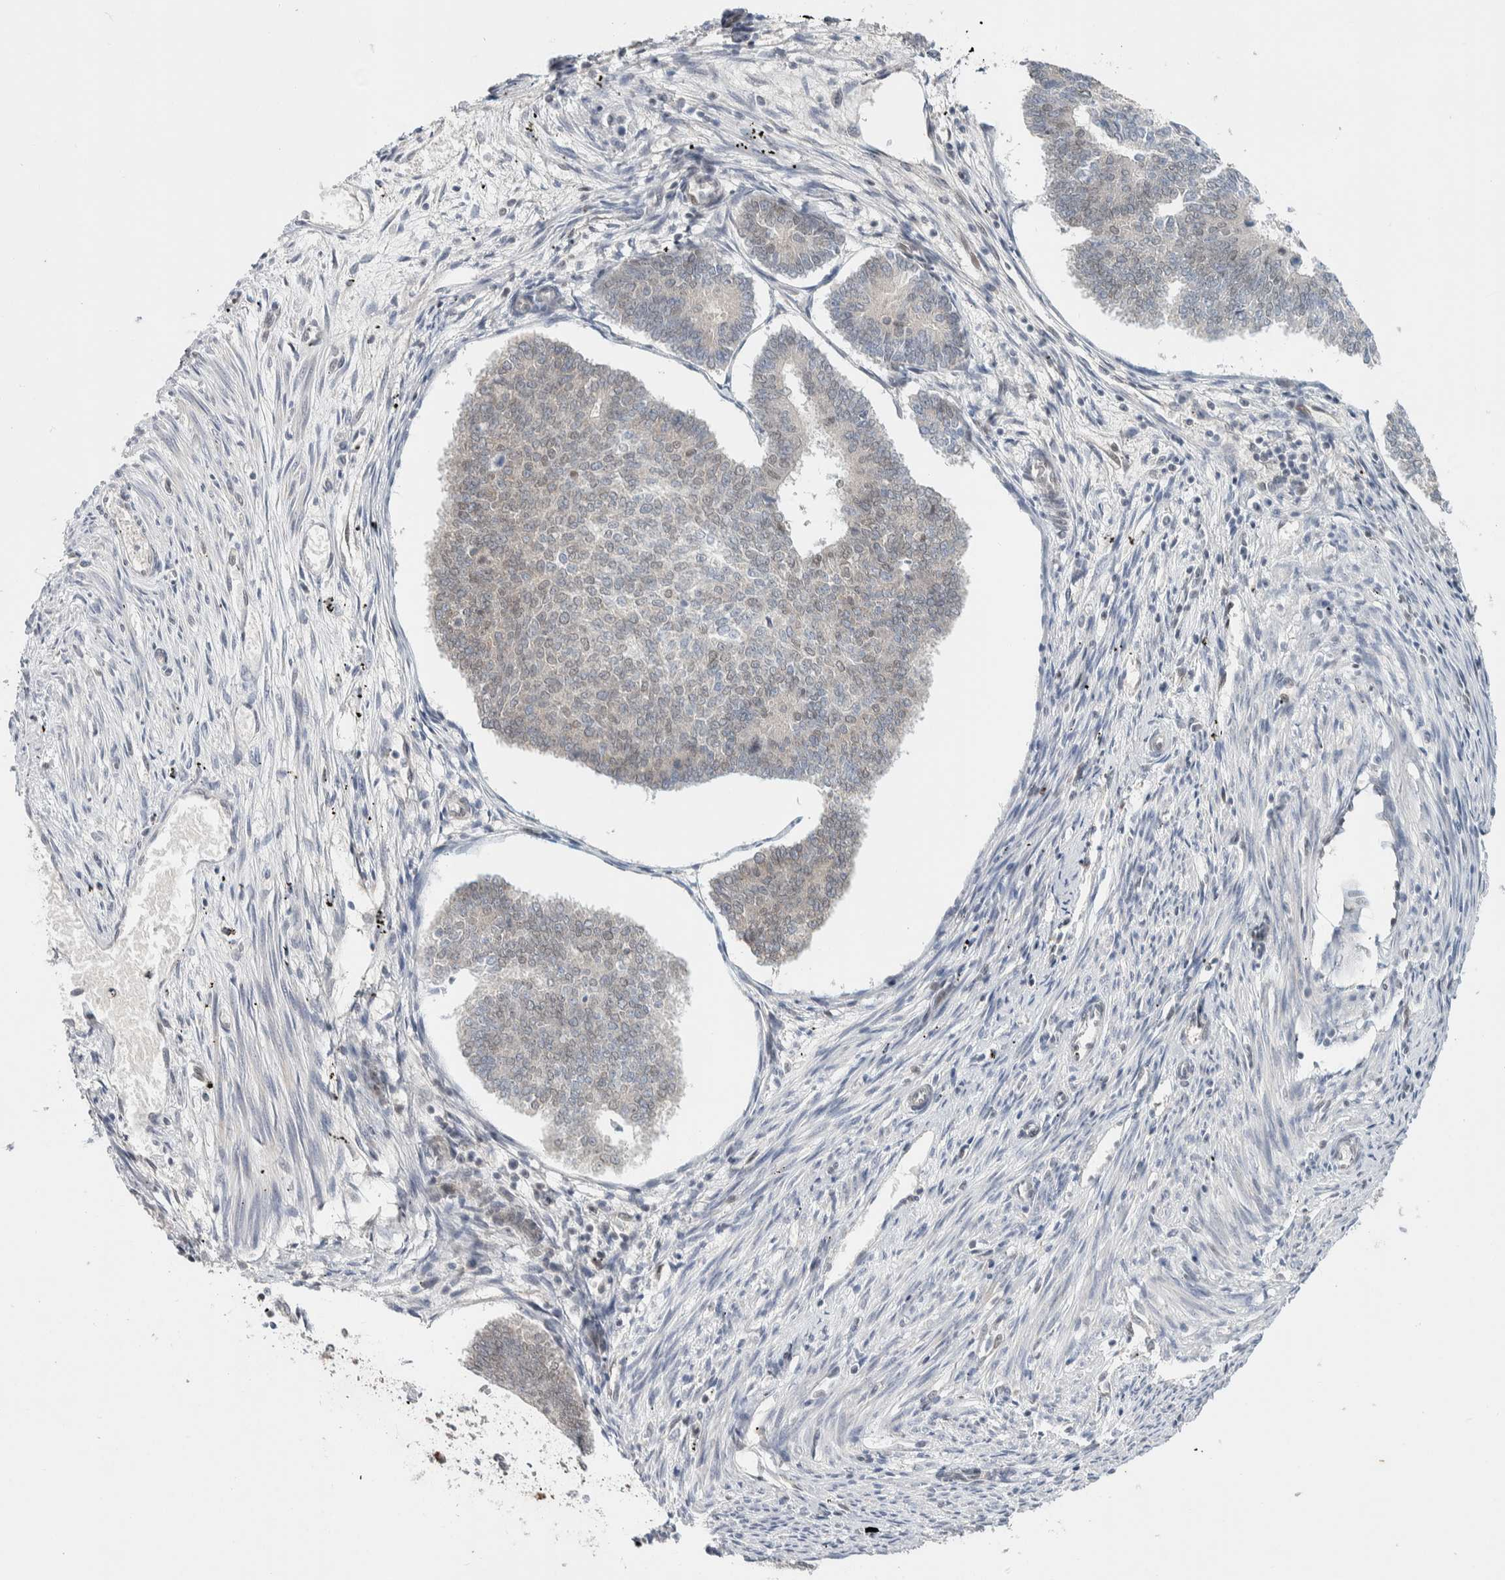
{"staining": {"intensity": "weak", "quantity": "<25%", "location": "nuclear"}, "tissue": "endometrial cancer", "cell_type": "Tumor cells", "image_type": "cancer", "snomed": [{"axis": "morphology", "description": "Adenocarcinoma, NOS"}, {"axis": "topography", "description": "Endometrium"}], "caption": "Tumor cells are negative for protein expression in human endometrial cancer. (Stains: DAB (3,3'-diaminobenzidine) IHC with hematoxylin counter stain, Microscopy: brightfield microscopy at high magnification).", "gene": "CRAT", "patient": {"sex": "female", "age": 70}}